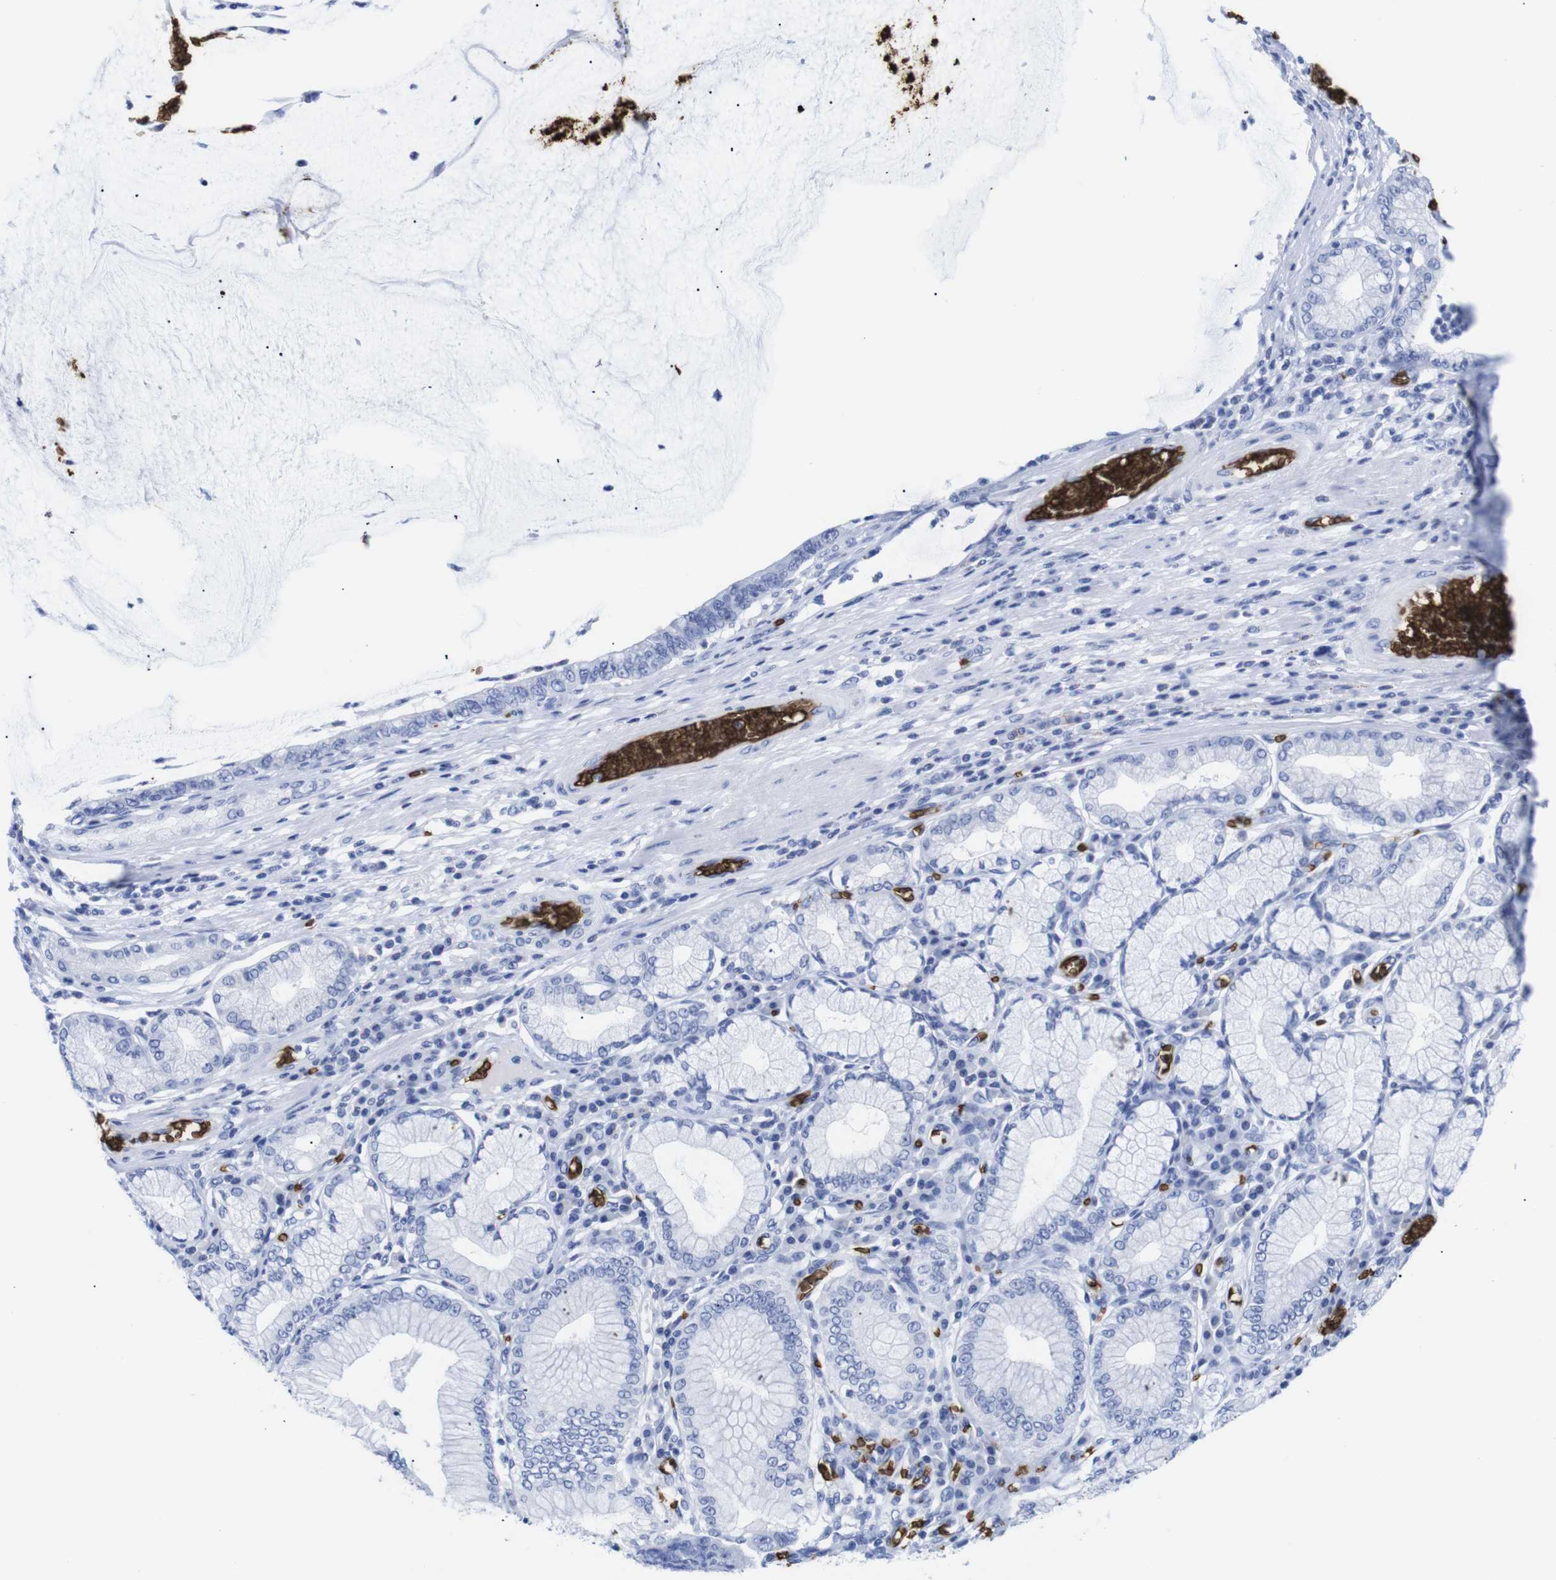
{"staining": {"intensity": "negative", "quantity": "none", "location": "none"}, "tissue": "stomach cancer", "cell_type": "Tumor cells", "image_type": "cancer", "snomed": [{"axis": "morphology", "description": "Adenocarcinoma, NOS"}, {"axis": "topography", "description": "Stomach"}], "caption": "A micrograph of human stomach cancer (adenocarcinoma) is negative for staining in tumor cells.", "gene": "S1PR2", "patient": {"sex": "male", "age": 59}}